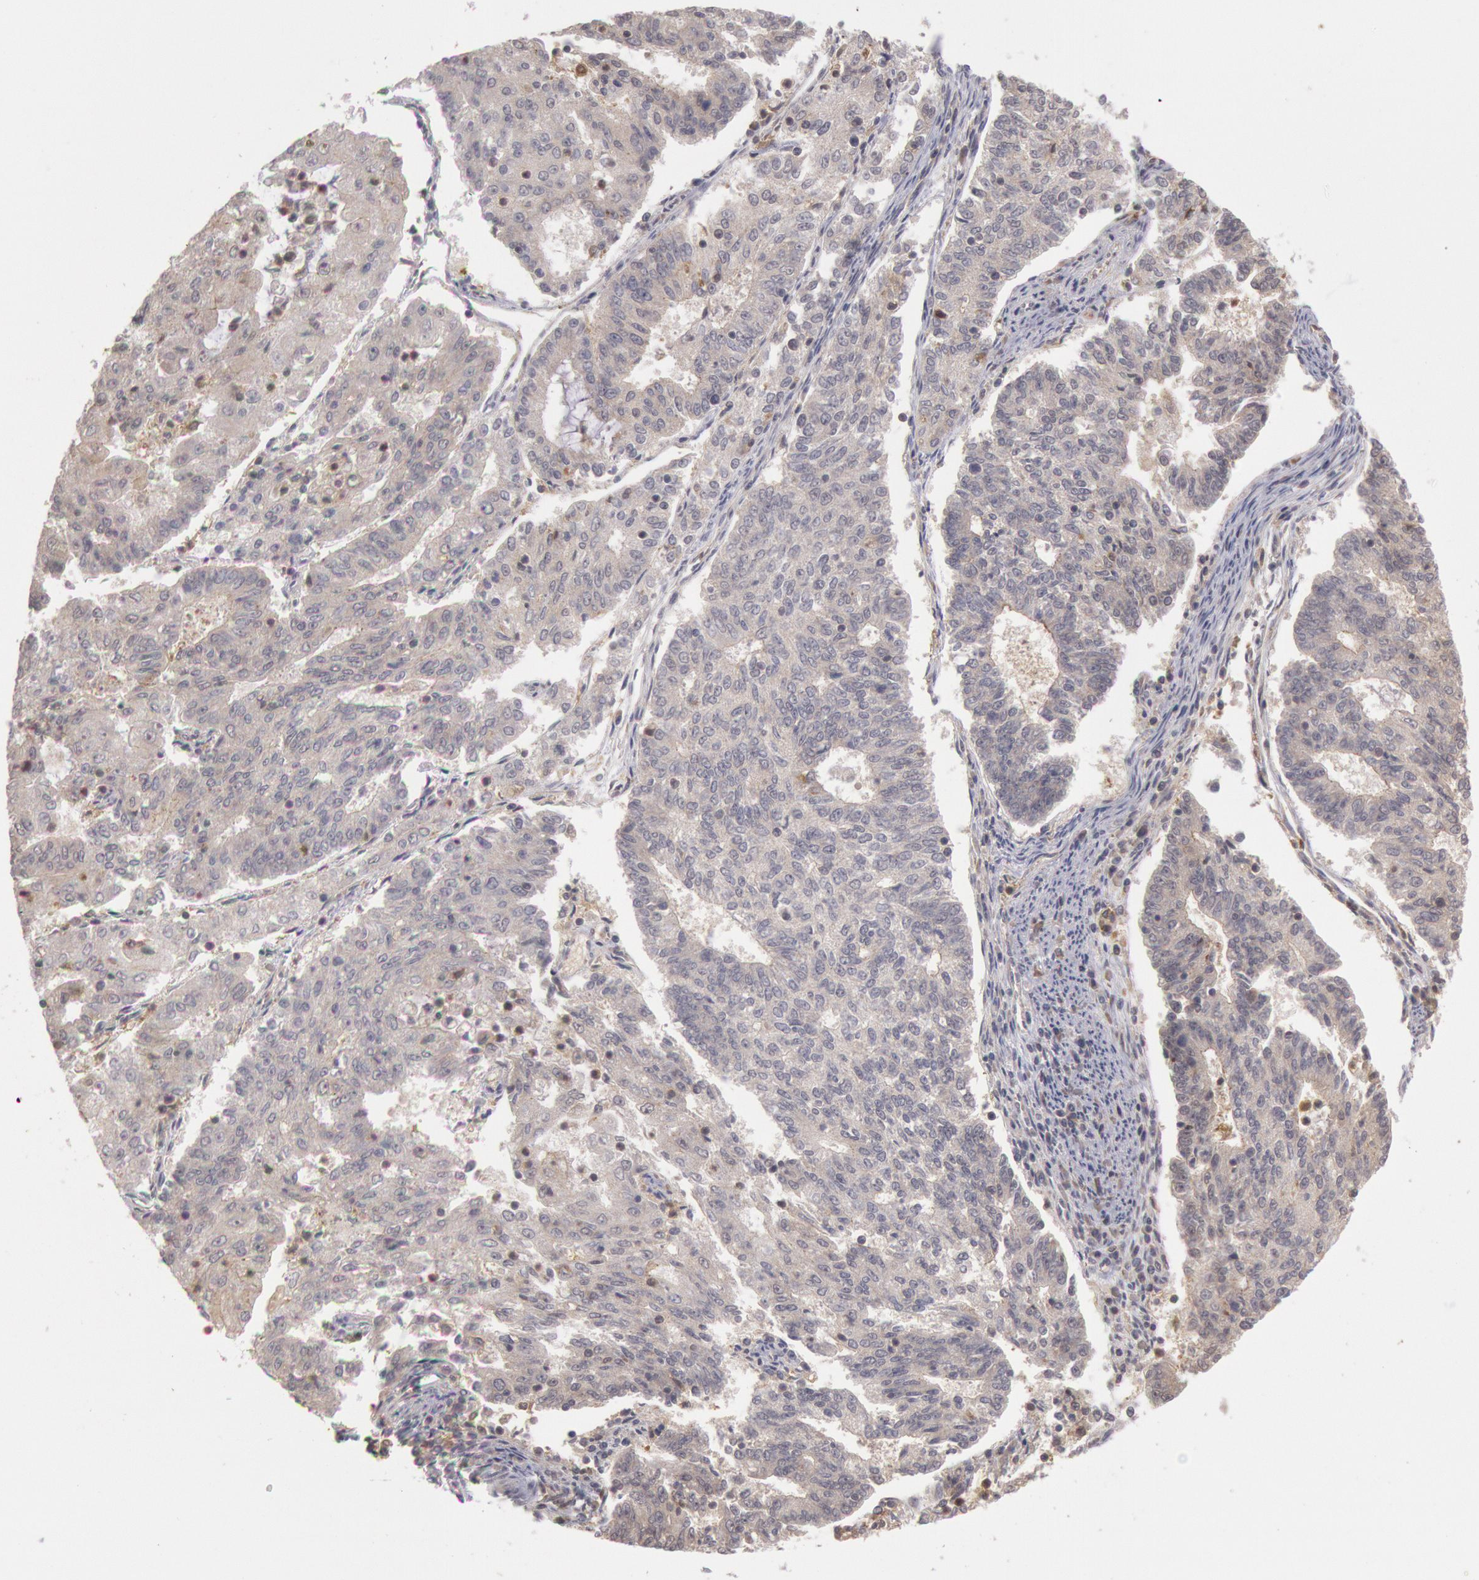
{"staining": {"intensity": "weak", "quantity": "25%-75%", "location": "cytoplasmic/membranous"}, "tissue": "endometrial cancer", "cell_type": "Tumor cells", "image_type": "cancer", "snomed": [{"axis": "morphology", "description": "Adenocarcinoma, NOS"}, {"axis": "topography", "description": "Endometrium"}], "caption": "IHC (DAB) staining of human endometrial adenocarcinoma displays weak cytoplasmic/membranous protein positivity in approximately 25%-75% of tumor cells.", "gene": "PLA2G6", "patient": {"sex": "female", "age": 56}}